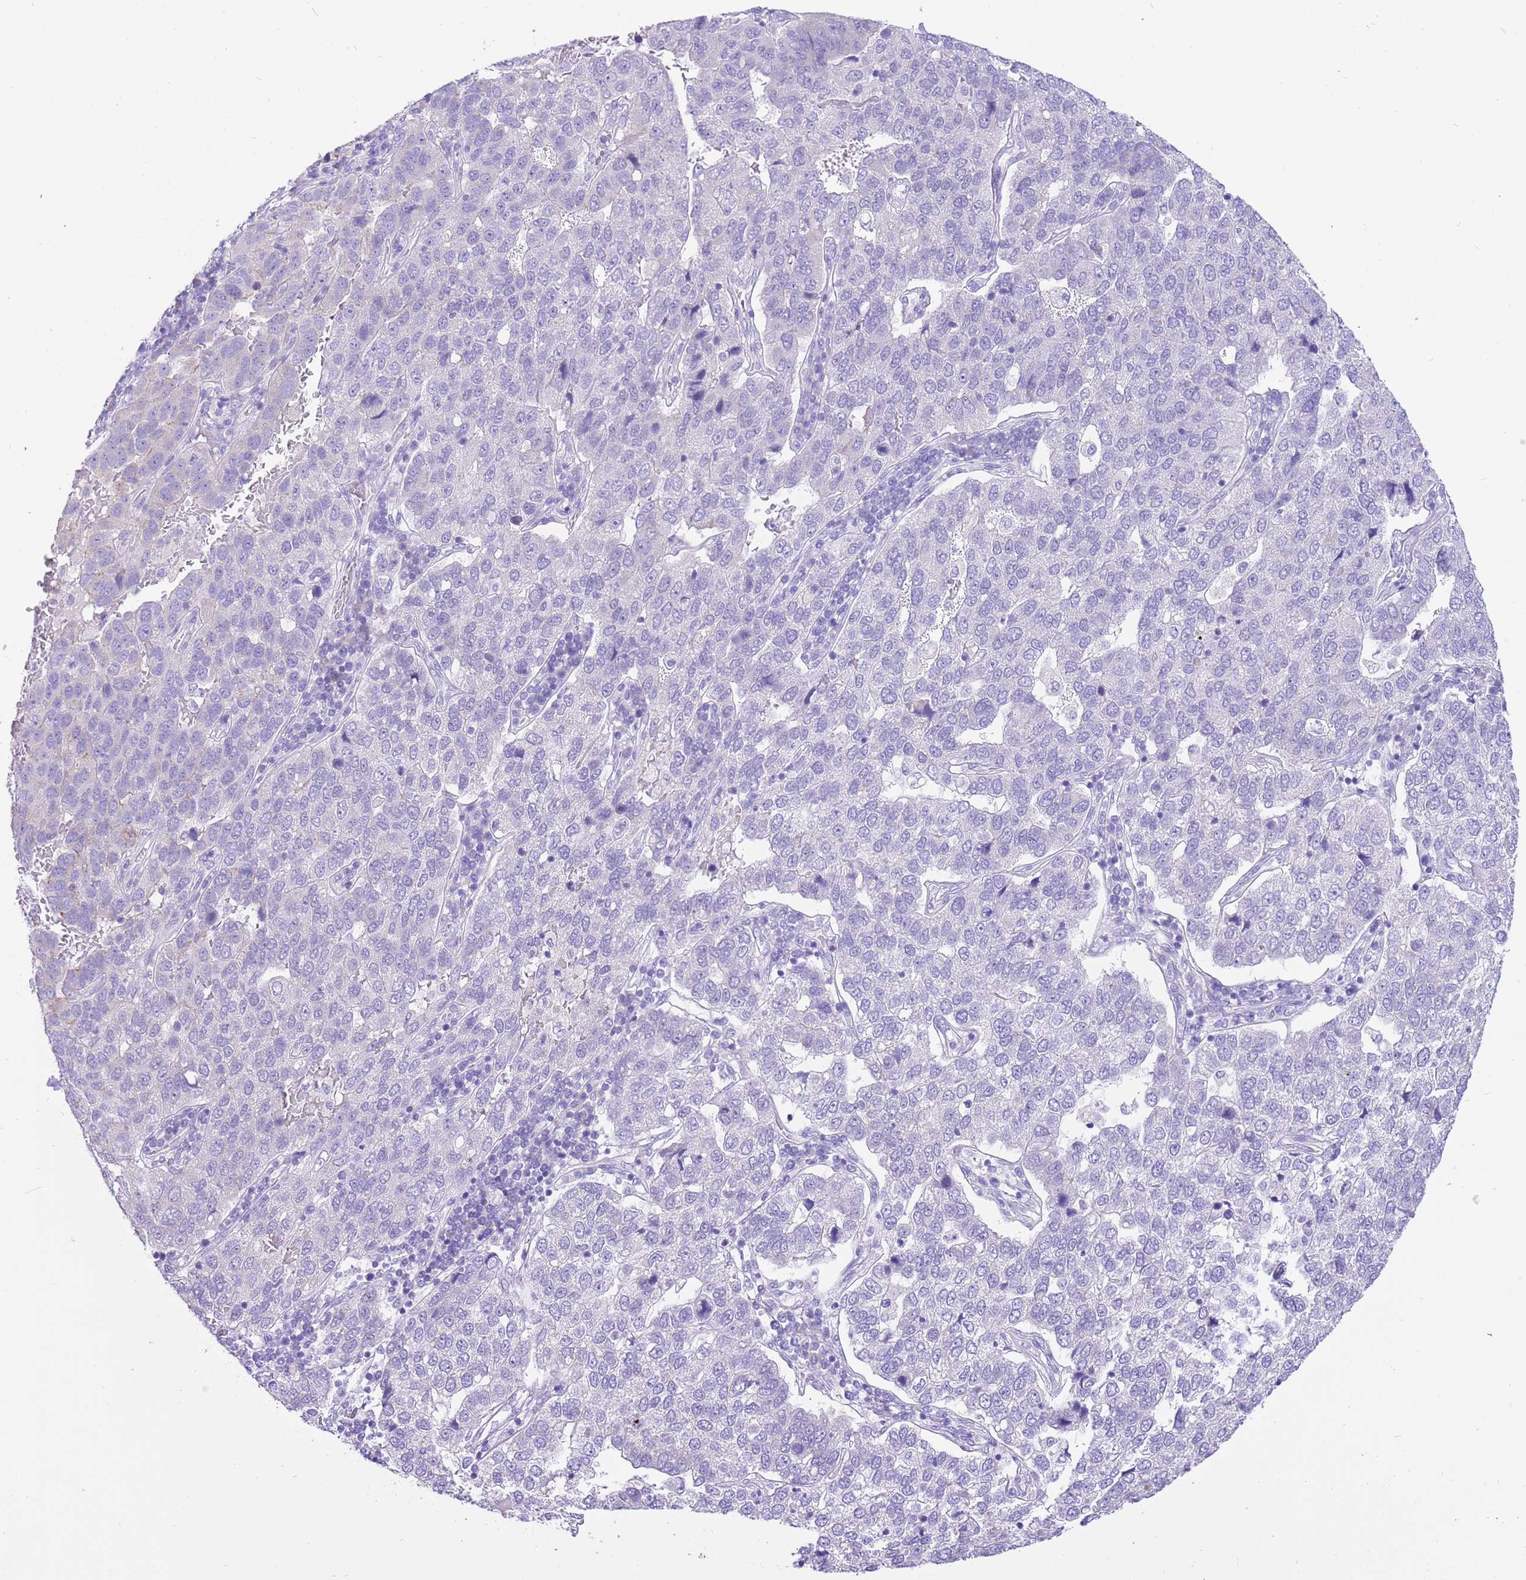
{"staining": {"intensity": "negative", "quantity": "none", "location": "none"}, "tissue": "pancreatic cancer", "cell_type": "Tumor cells", "image_type": "cancer", "snomed": [{"axis": "morphology", "description": "Adenocarcinoma, NOS"}, {"axis": "topography", "description": "Pancreas"}], "caption": "IHC image of human adenocarcinoma (pancreatic) stained for a protein (brown), which displays no positivity in tumor cells.", "gene": "R3HDM4", "patient": {"sex": "female", "age": 61}}